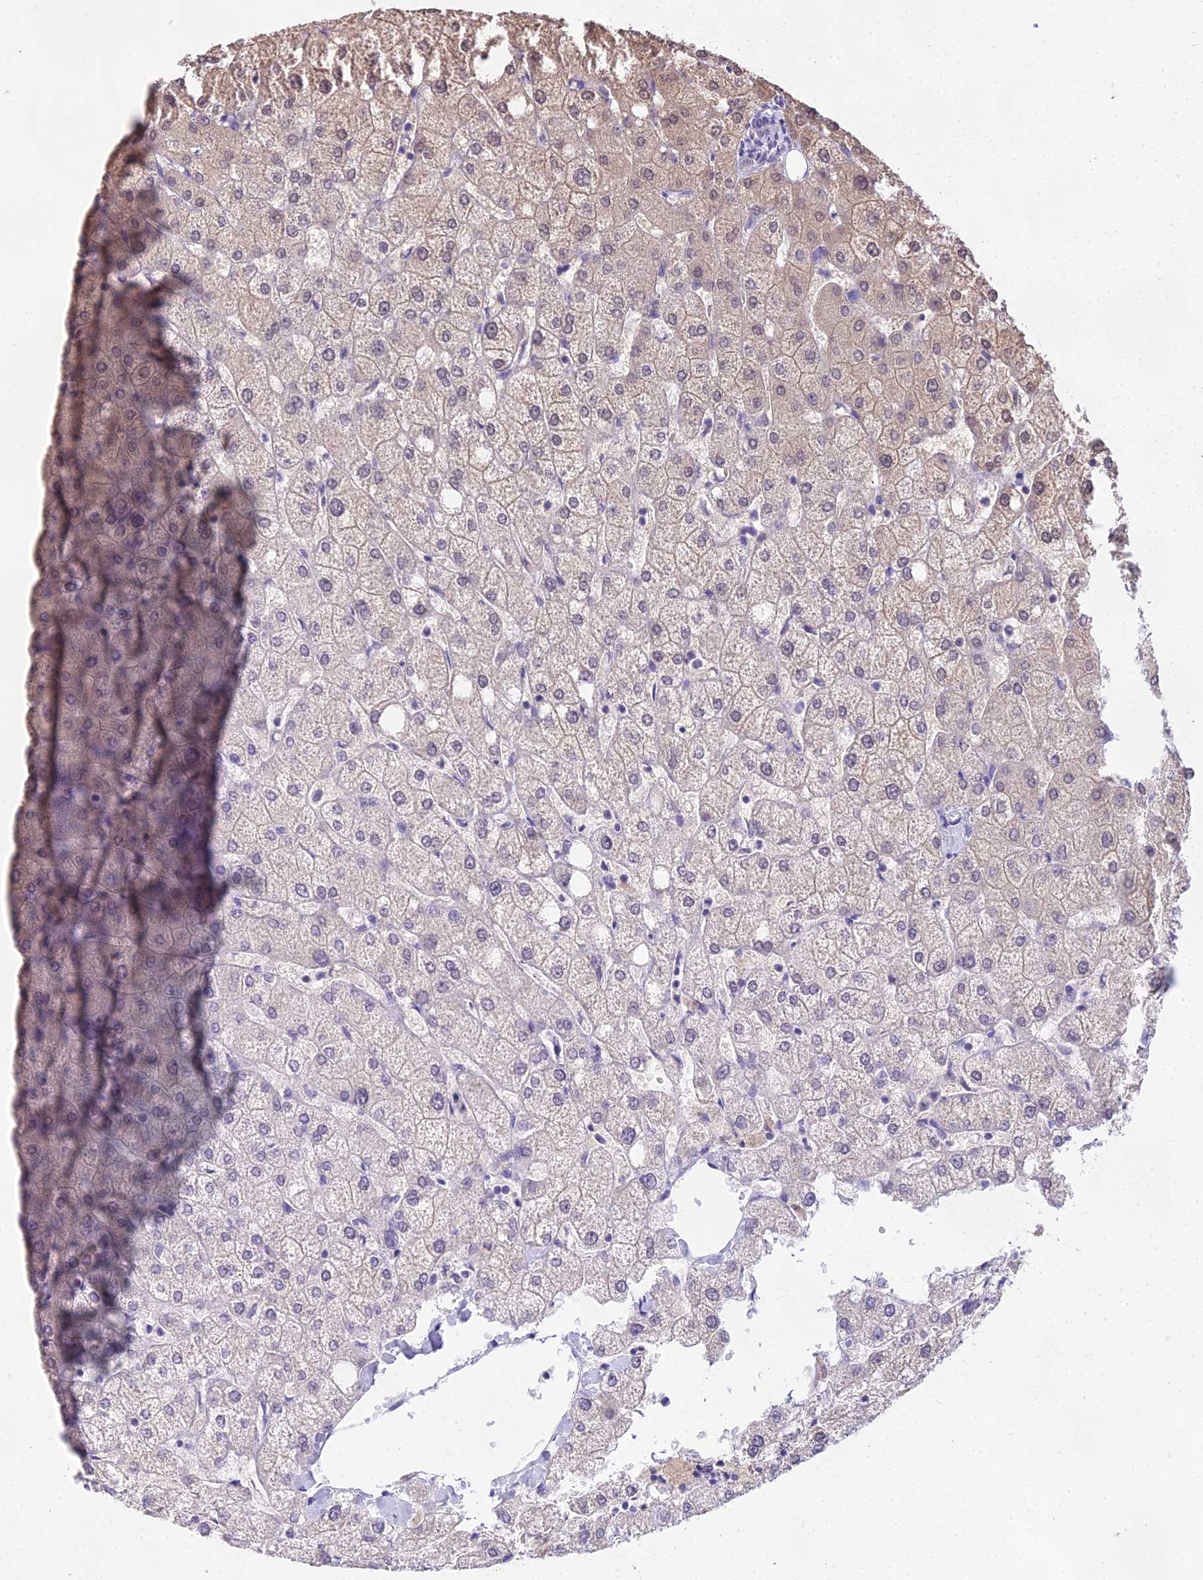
{"staining": {"intensity": "negative", "quantity": "none", "location": "none"}, "tissue": "liver", "cell_type": "Cholangiocytes", "image_type": "normal", "snomed": [{"axis": "morphology", "description": "Normal tissue, NOS"}, {"axis": "topography", "description": "Liver"}], "caption": "There is no significant staining in cholangiocytes of liver. (Stains: DAB immunohistochemistry with hematoxylin counter stain, Microscopy: brightfield microscopy at high magnification).", "gene": "MAT2A", "patient": {"sex": "female", "age": 54}}